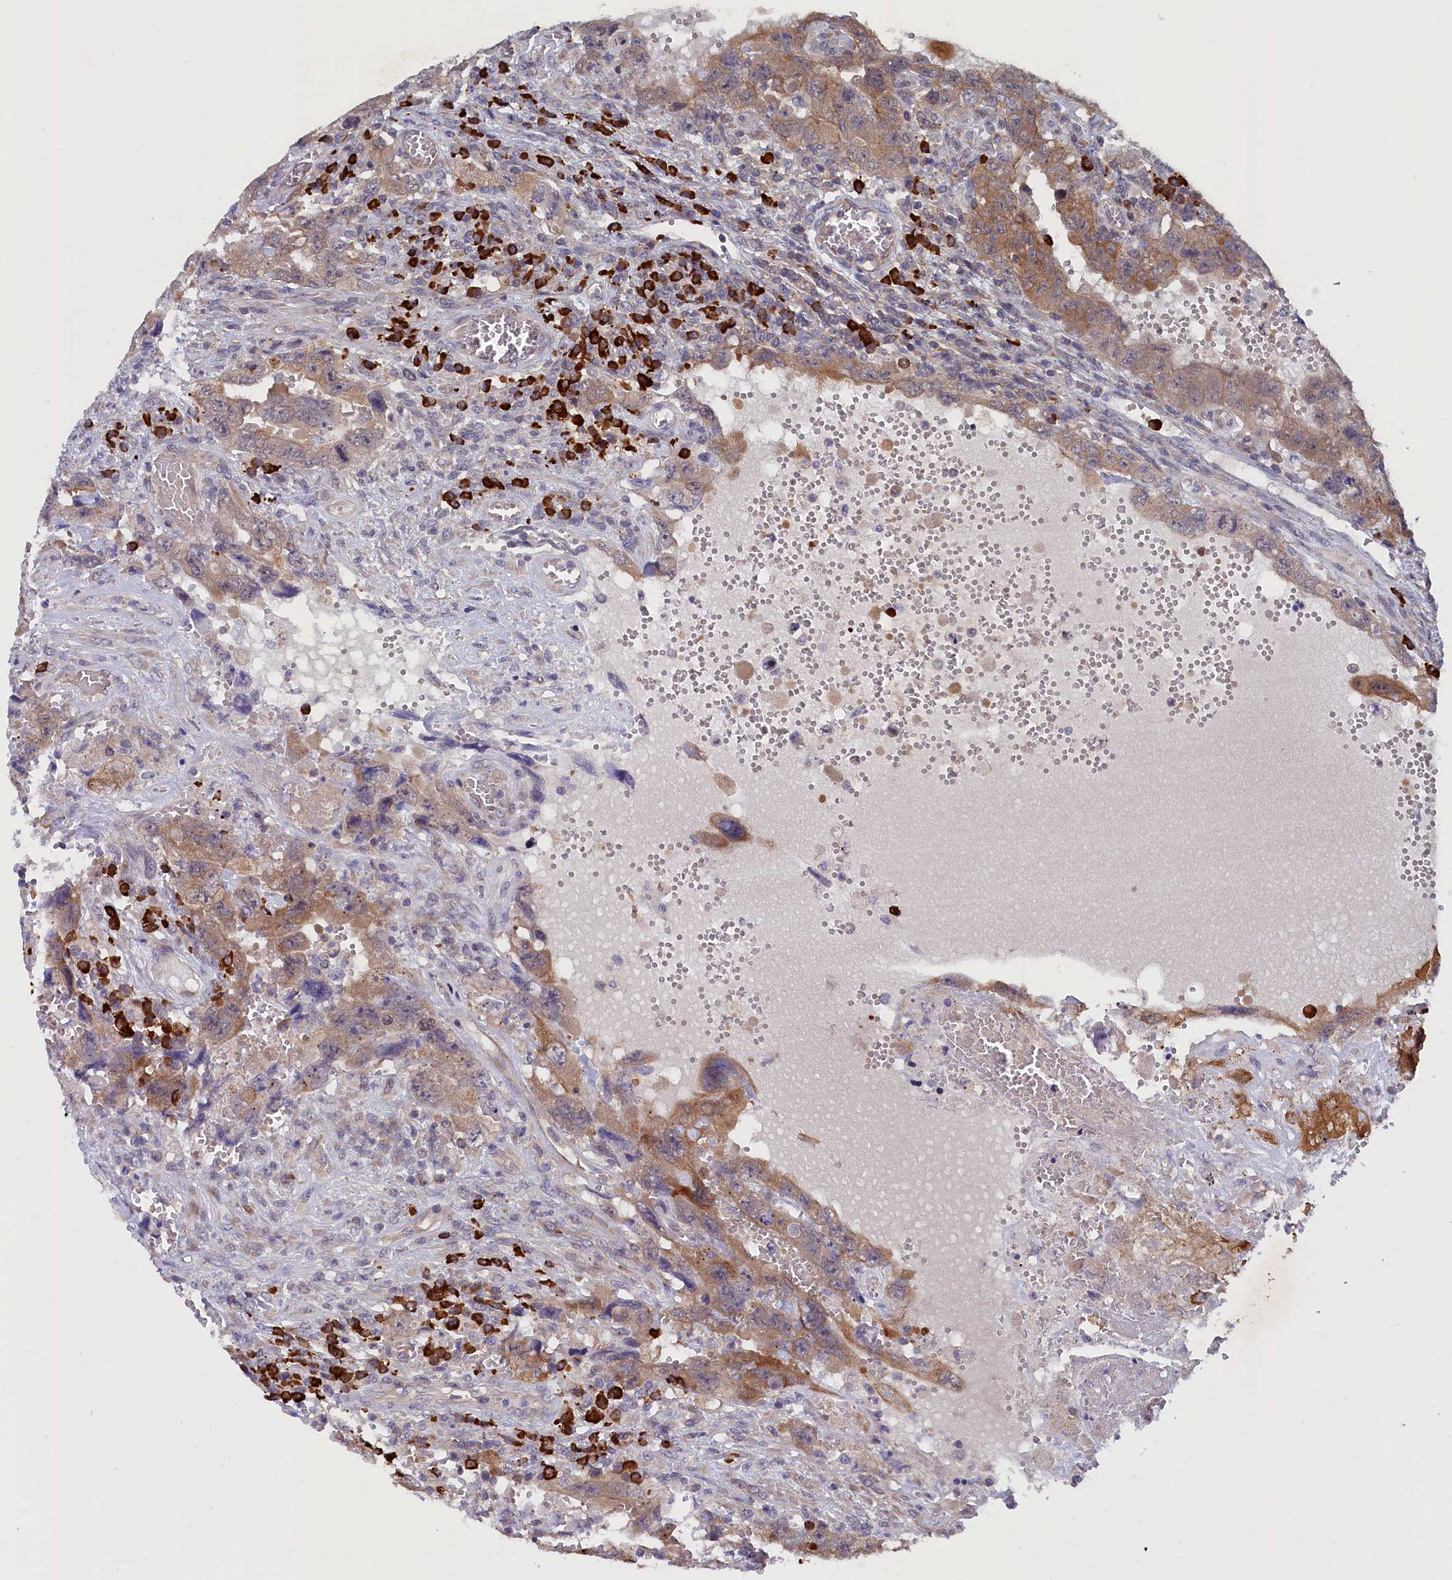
{"staining": {"intensity": "moderate", "quantity": ">75%", "location": "cytoplasmic/membranous"}, "tissue": "testis cancer", "cell_type": "Tumor cells", "image_type": "cancer", "snomed": [{"axis": "morphology", "description": "Carcinoma, Embryonal, NOS"}, {"axis": "topography", "description": "Testis"}], "caption": "Approximately >75% of tumor cells in human embryonal carcinoma (testis) exhibit moderate cytoplasmic/membranous protein staining as visualized by brown immunohistochemical staining.", "gene": "JPT2", "patient": {"sex": "male", "age": 26}}